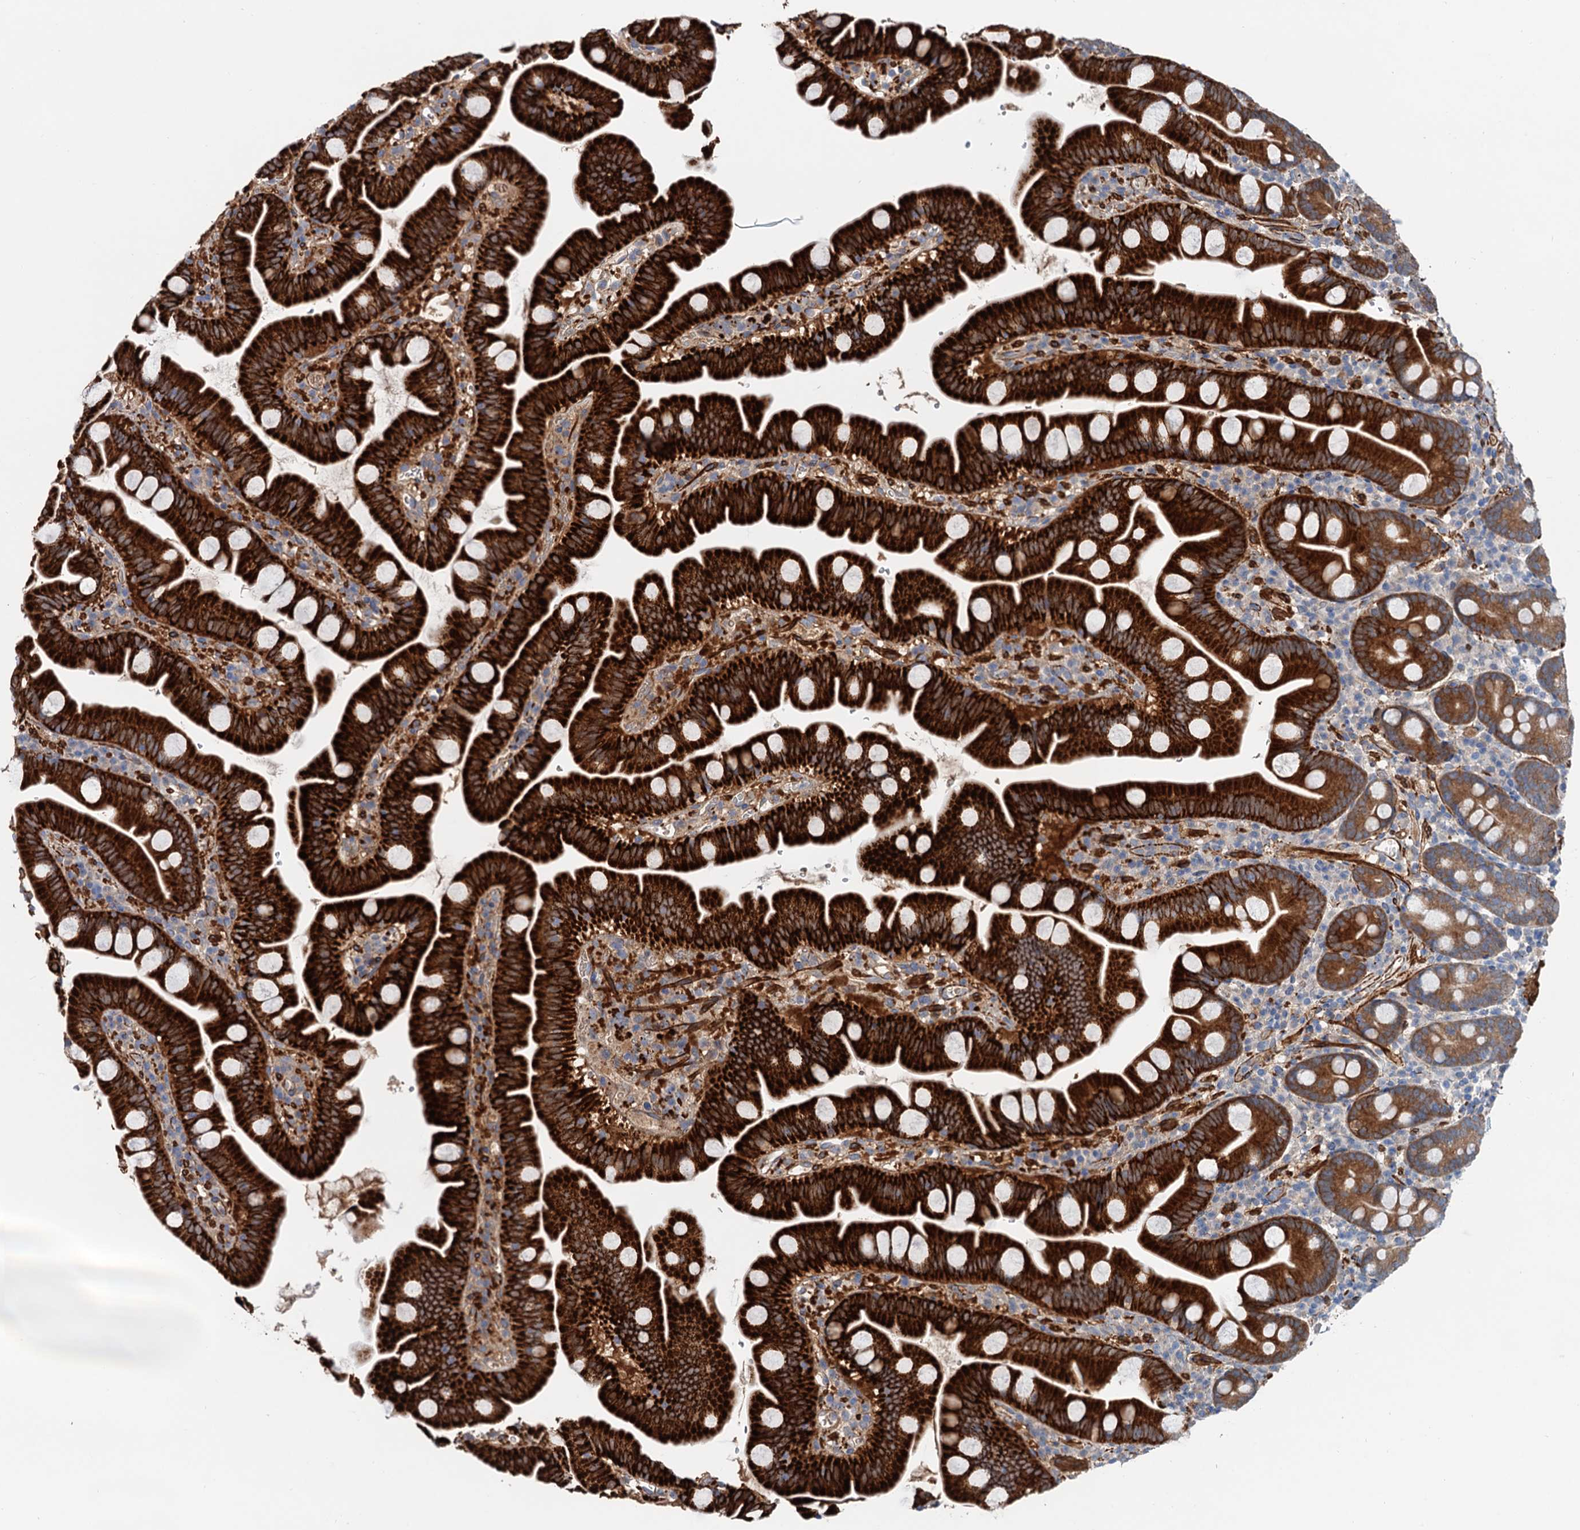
{"staining": {"intensity": "strong", "quantity": "25%-75%", "location": "cytoplasmic/membranous"}, "tissue": "small intestine", "cell_type": "Glandular cells", "image_type": "normal", "snomed": [{"axis": "morphology", "description": "Normal tissue, NOS"}, {"axis": "topography", "description": "Small intestine"}], "caption": "Brown immunohistochemical staining in normal human small intestine exhibits strong cytoplasmic/membranous staining in about 25%-75% of glandular cells. The staining was performed using DAB (3,3'-diaminobenzidine) to visualize the protein expression in brown, while the nuclei were stained in blue with hematoxylin (Magnification: 20x).", "gene": "CSTPP1", "patient": {"sex": "female", "age": 68}}